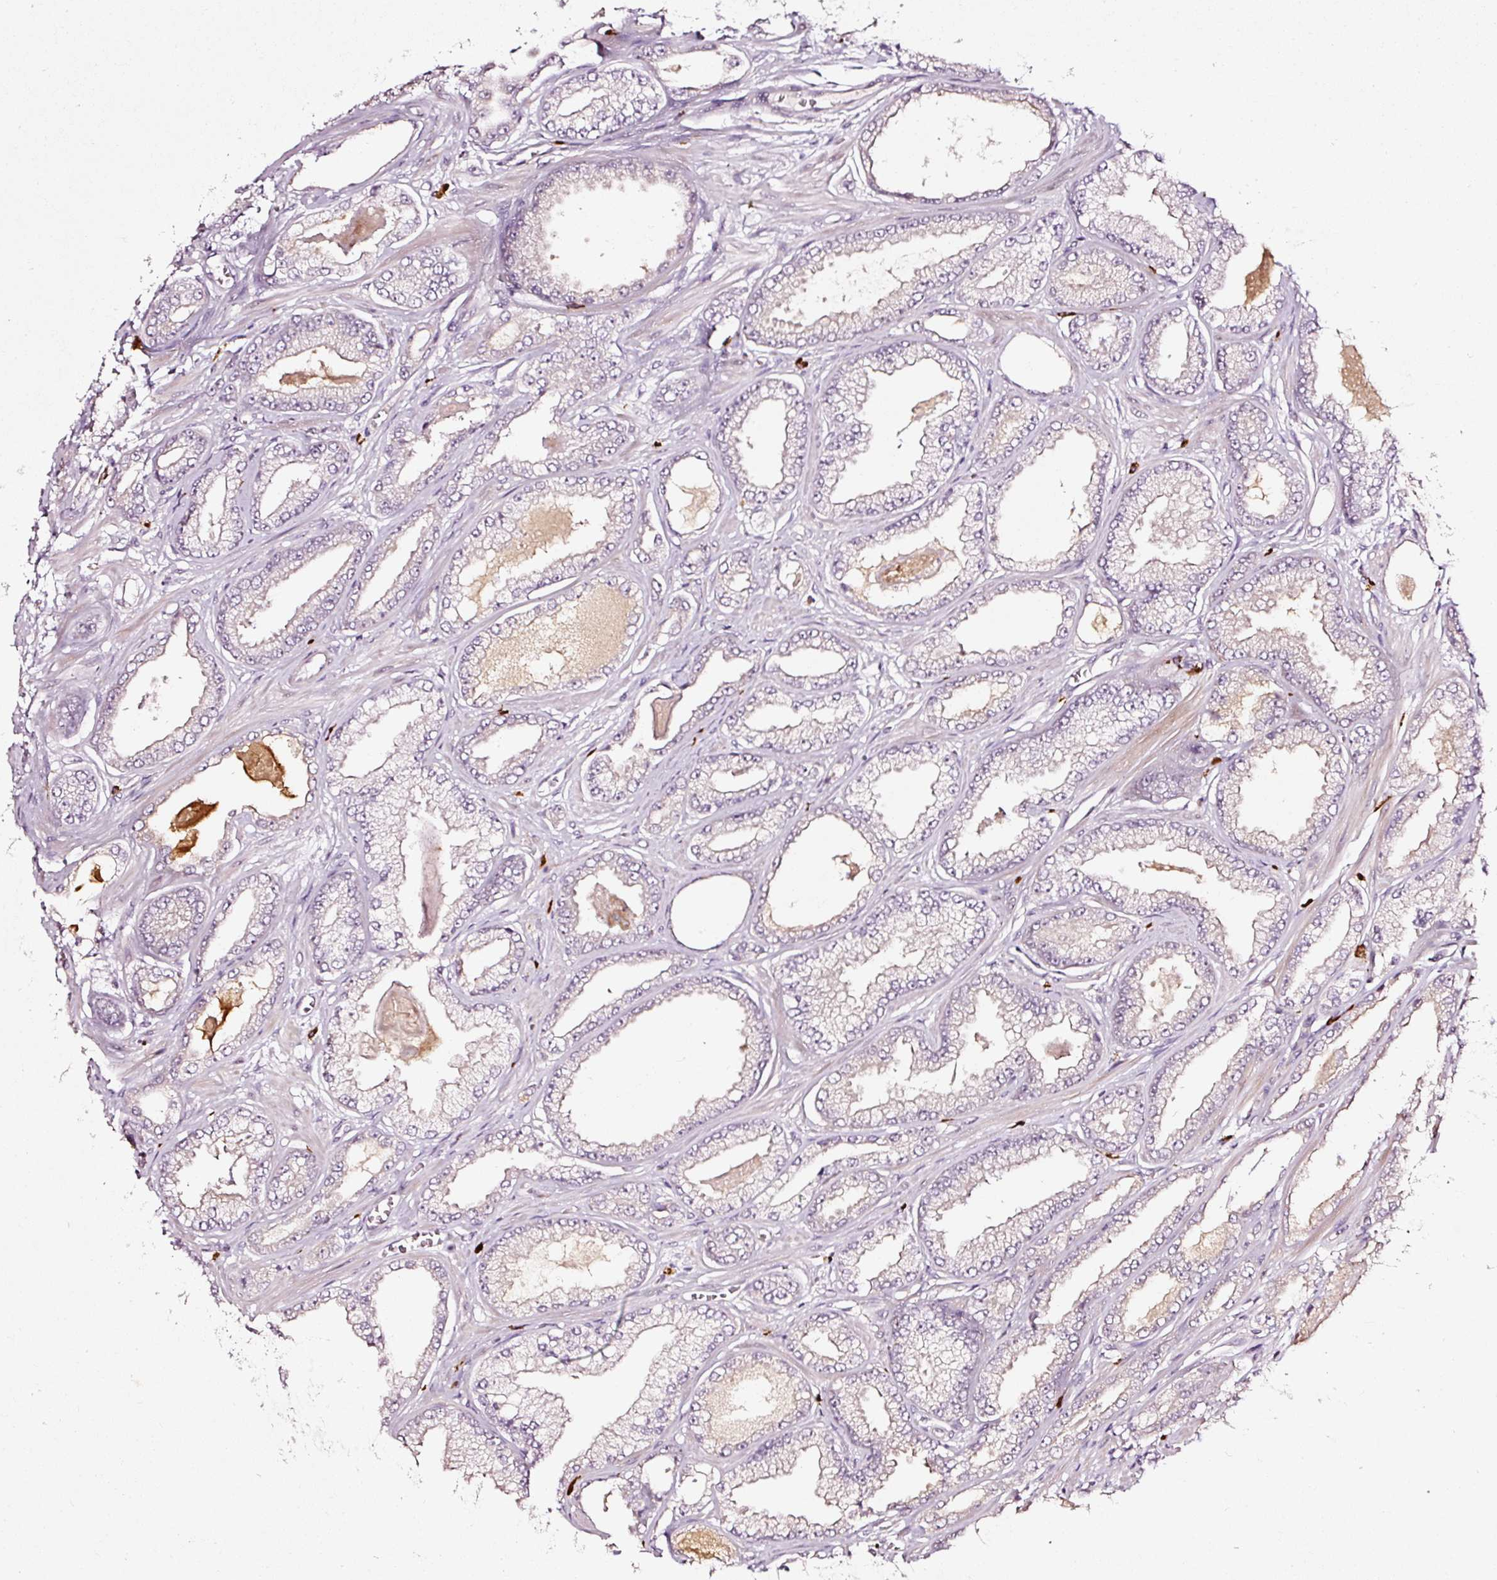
{"staining": {"intensity": "negative", "quantity": "none", "location": "none"}, "tissue": "prostate cancer", "cell_type": "Tumor cells", "image_type": "cancer", "snomed": [{"axis": "morphology", "description": "Adenocarcinoma, Low grade"}, {"axis": "topography", "description": "Prostate"}], "caption": "Image shows no protein staining in tumor cells of prostate cancer tissue.", "gene": "UTP14A", "patient": {"sex": "male", "age": 64}}